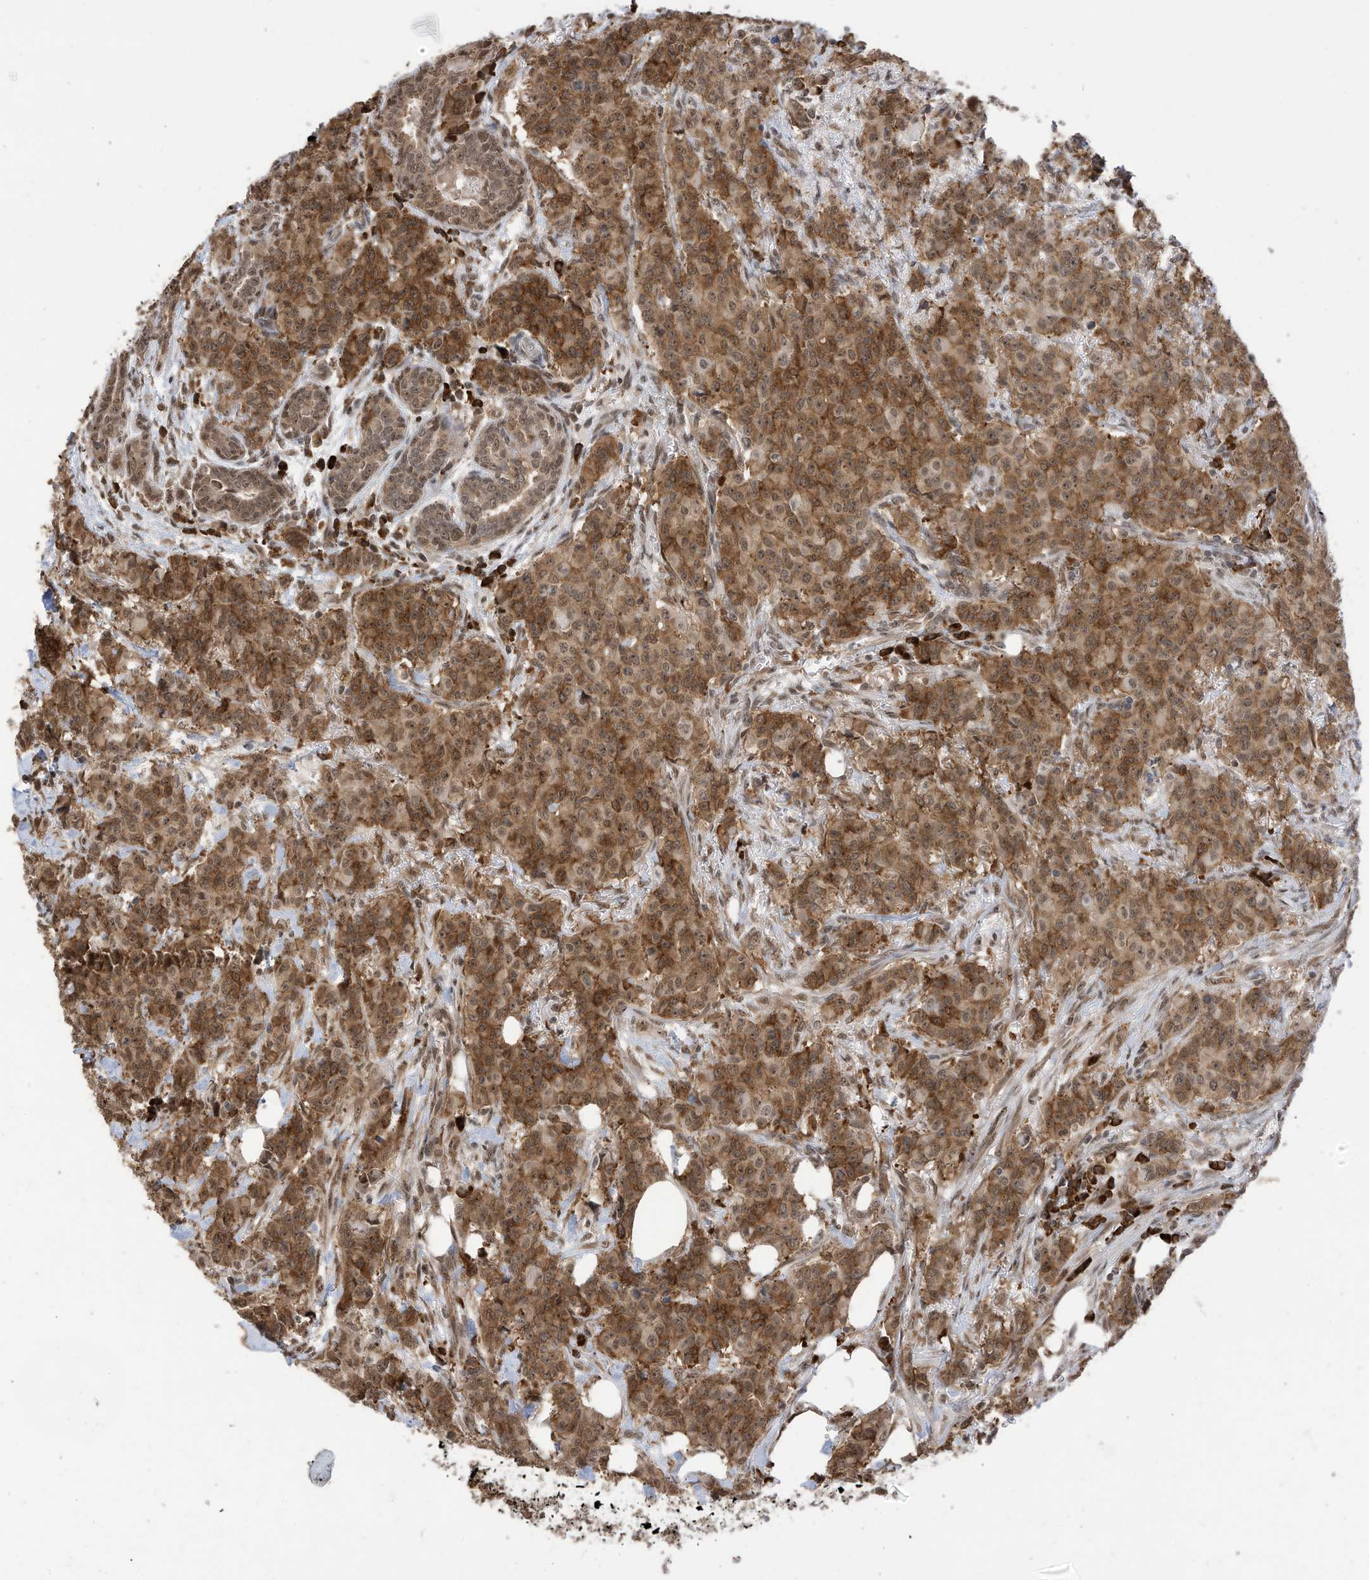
{"staining": {"intensity": "moderate", "quantity": ">75%", "location": "cytoplasmic/membranous,nuclear"}, "tissue": "breast cancer", "cell_type": "Tumor cells", "image_type": "cancer", "snomed": [{"axis": "morphology", "description": "Duct carcinoma"}, {"axis": "topography", "description": "Breast"}], "caption": "Infiltrating ductal carcinoma (breast) tissue exhibits moderate cytoplasmic/membranous and nuclear expression in approximately >75% of tumor cells (IHC, brightfield microscopy, high magnification).", "gene": "ZNF195", "patient": {"sex": "female", "age": 40}}